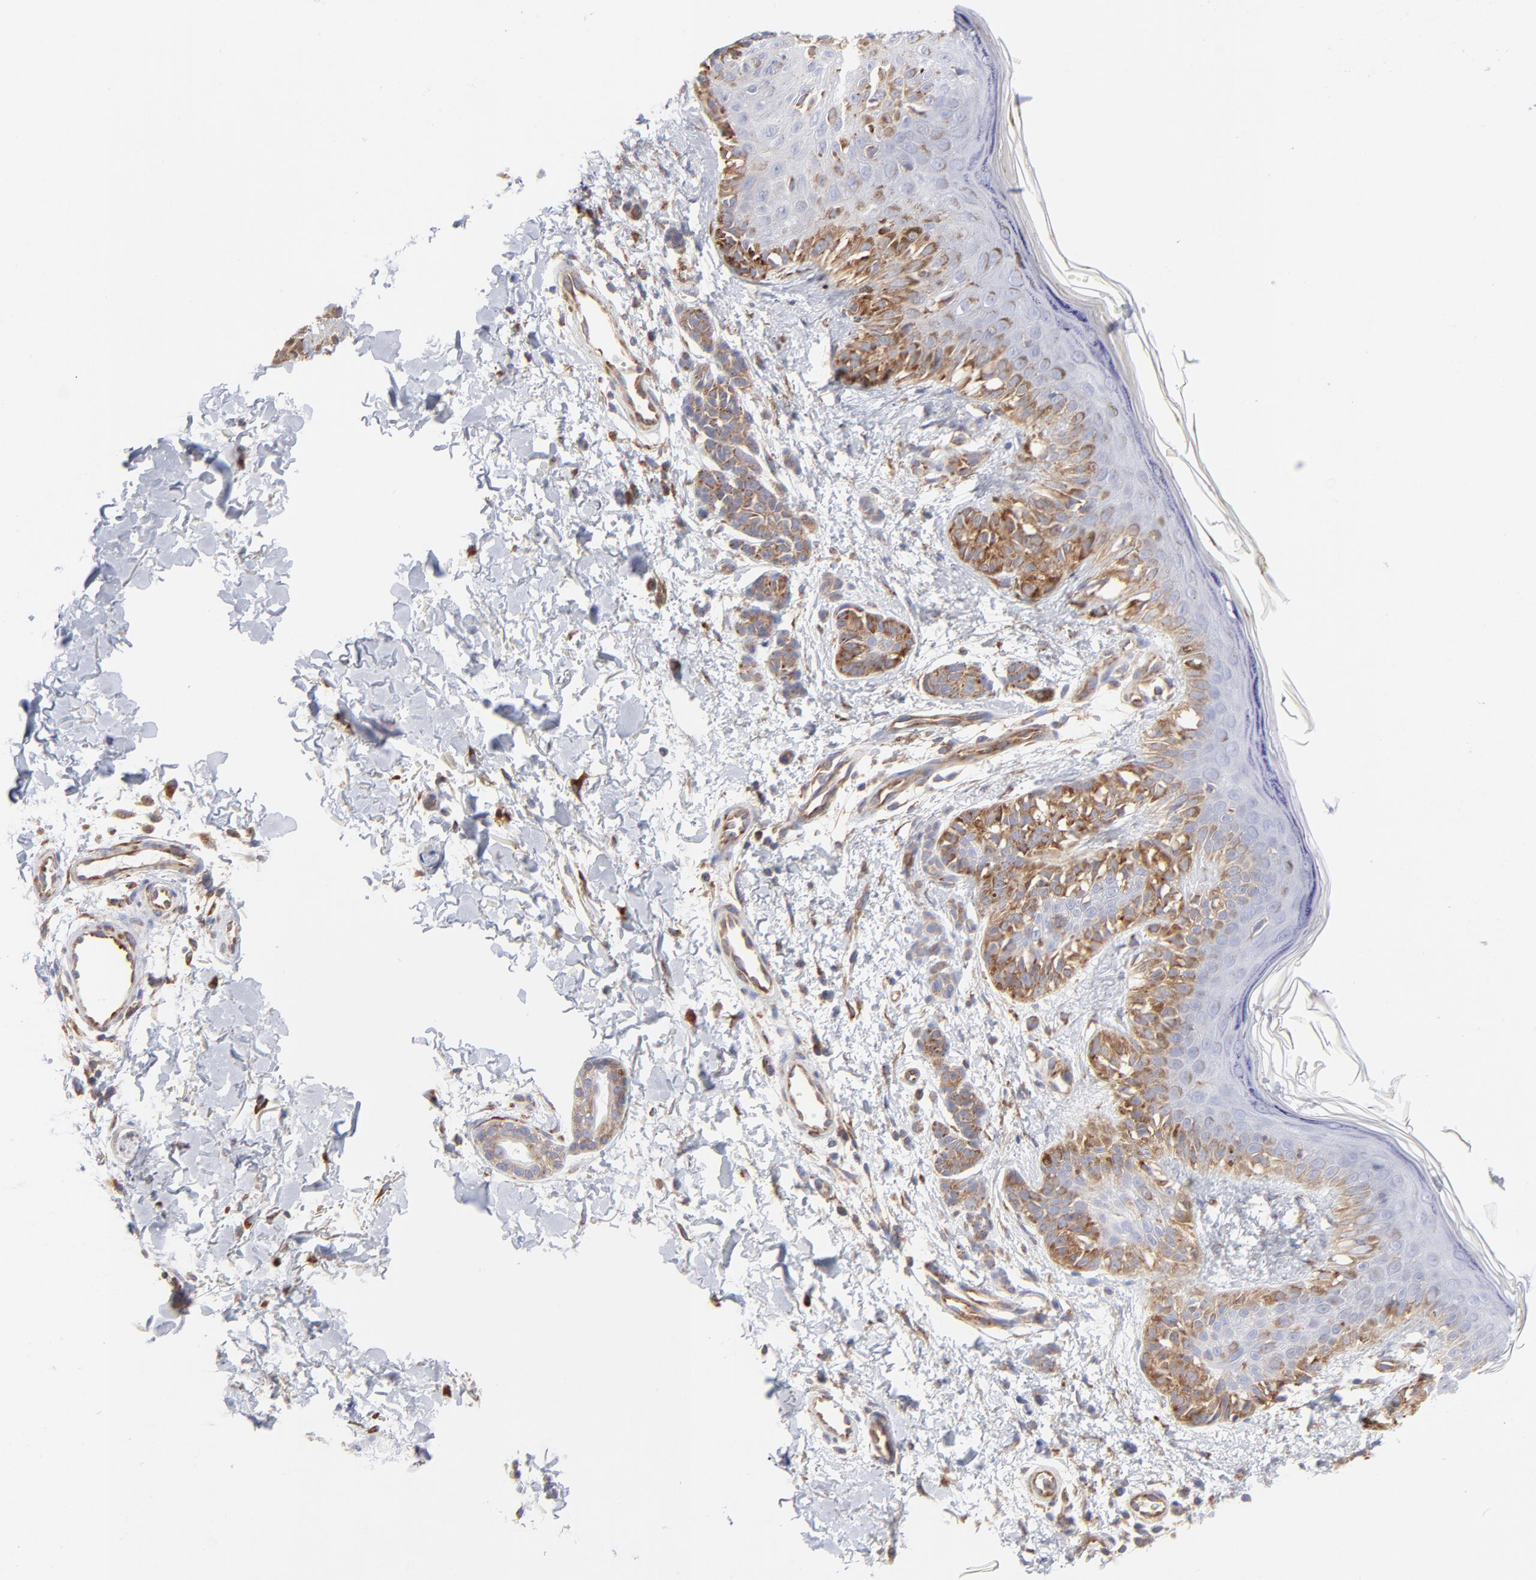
{"staining": {"intensity": "strong", "quantity": ">75%", "location": "cytoplasmic/membranous"}, "tissue": "melanoma", "cell_type": "Tumor cells", "image_type": "cancer", "snomed": [{"axis": "morphology", "description": "Normal tissue, NOS"}, {"axis": "morphology", "description": "Malignant melanoma, NOS"}, {"axis": "topography", "description": "Skin"}], "caption": "Protein expression analysis of human melanoma reveals strong cytoplasmic/membranous positivity in approximately >75% of tumor cells. (DAB (3,3'-diaminobenzidine) IHC with brightfield microscopy, high magnification).", "gene": "EIF2AK2", "patient": {"sex": "male", "age": 83}}